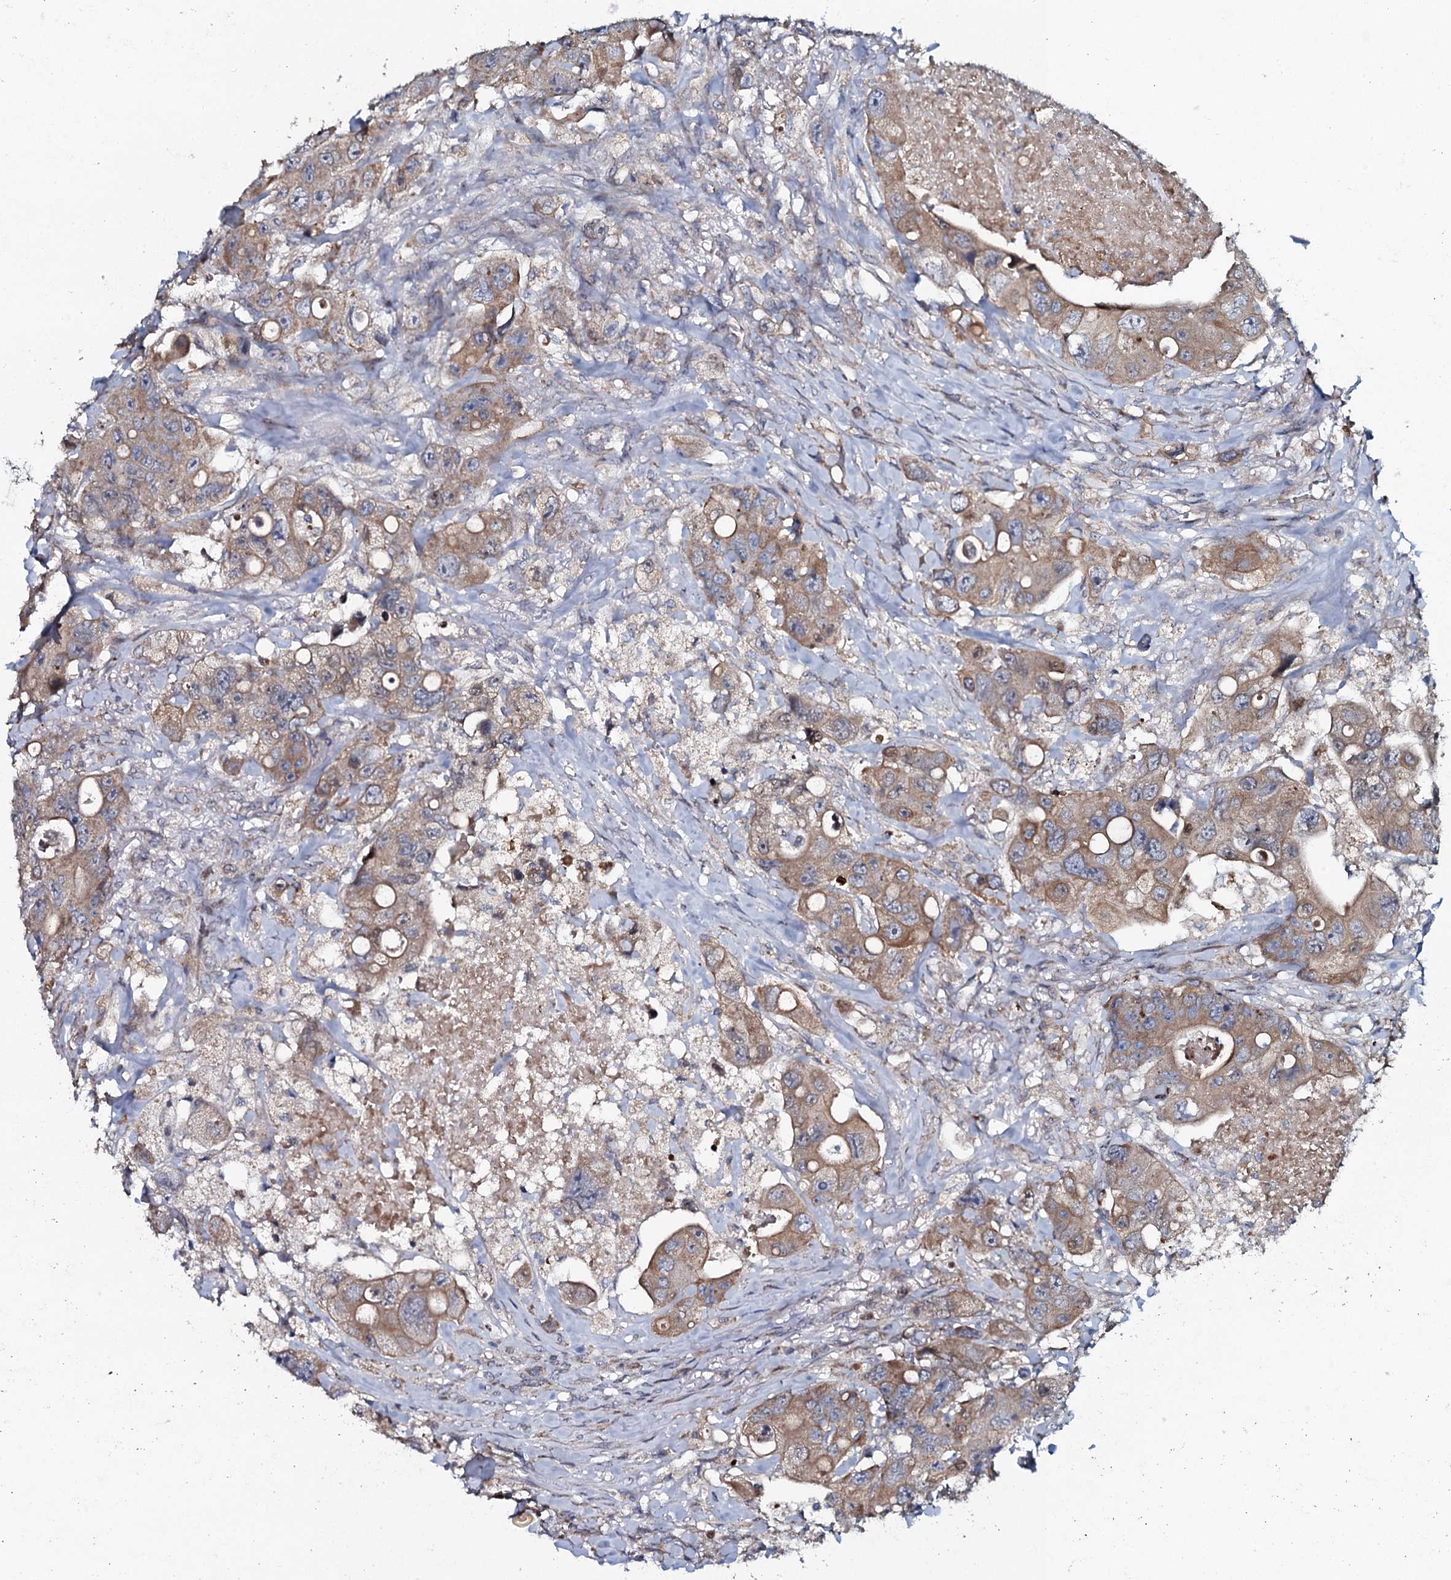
{"staining": {"intensity": "moderate", "quantity": ">75%", "location": "cytoplasmic/membranous"}, "tissue": "colorectal cancer", "cell_type": "Tumor cells", "image_type": "cancer", "snomed": [{"axis": "morphology", "description": "Adenocarcinoma, NOS"}, {"axis": "topography", "description": "Colon"}], "caption": "Immunohistochemical staining of human colorectal cancer (adenocarcinoma) shows moderate cytoplasmic/membranous protein positivity in about >75% of tumor cells.", "gene": "KCTD4", "patient": {"sex": "female", "age": 46}}